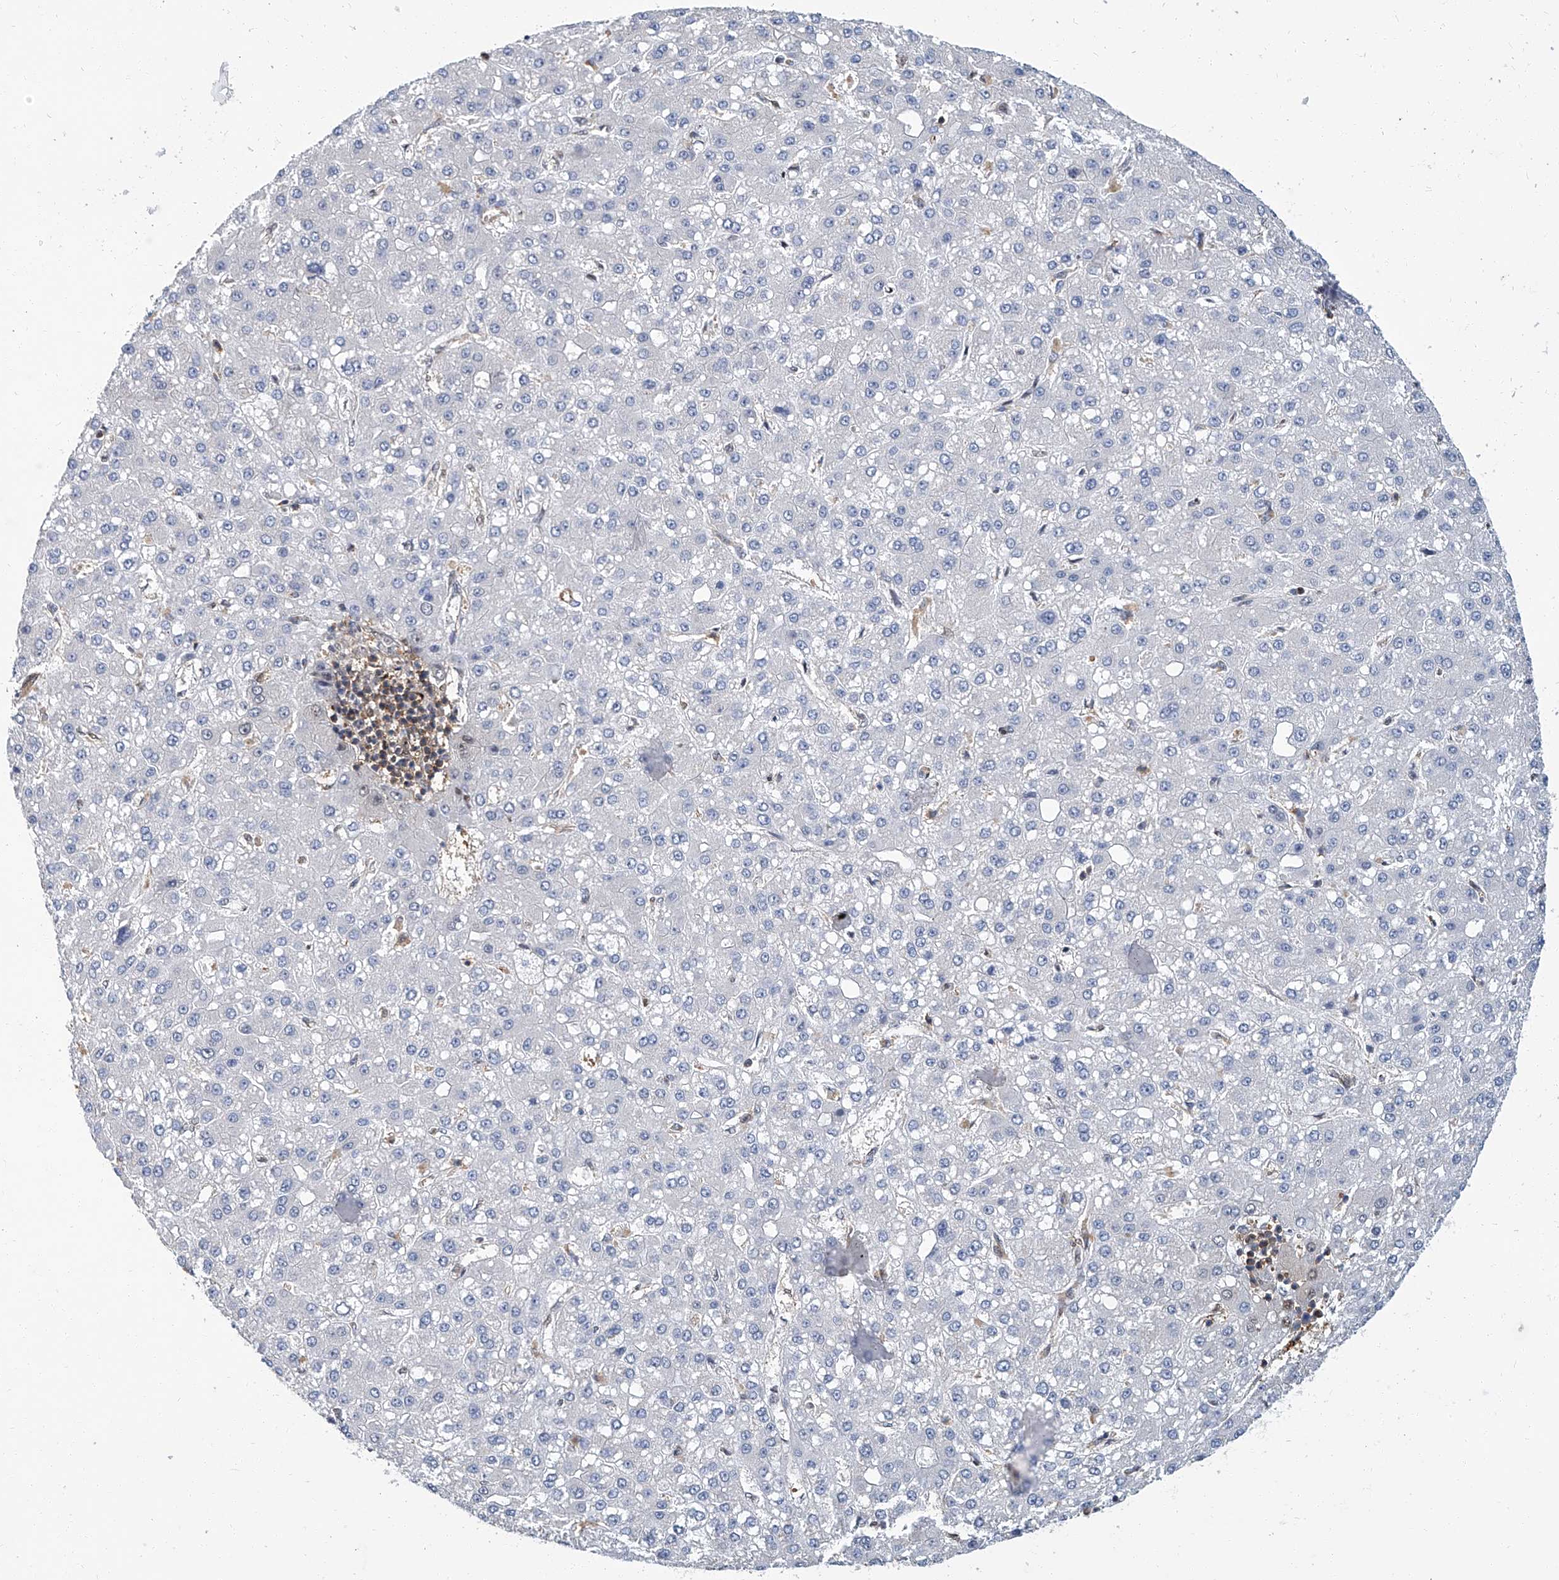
{"staining": {"intensity": "negative", "quantity": "none", "location": "none"}, "tissue": "liver cancer", "cell_type": "Tumor cells", "image_type": "cancer", "snomed": [{"axis": "morphology", "description": "Carcinoma, Hepatocellular, NOS"}, {"axis": "topography", "description": "Liver"}], "caption": "DAB immunohistochemical staining of liver cancer demonstrates no significant expression in tumor cells.", "gene": "PSMB10", "patient": {"sex": "male", "age": 67}}